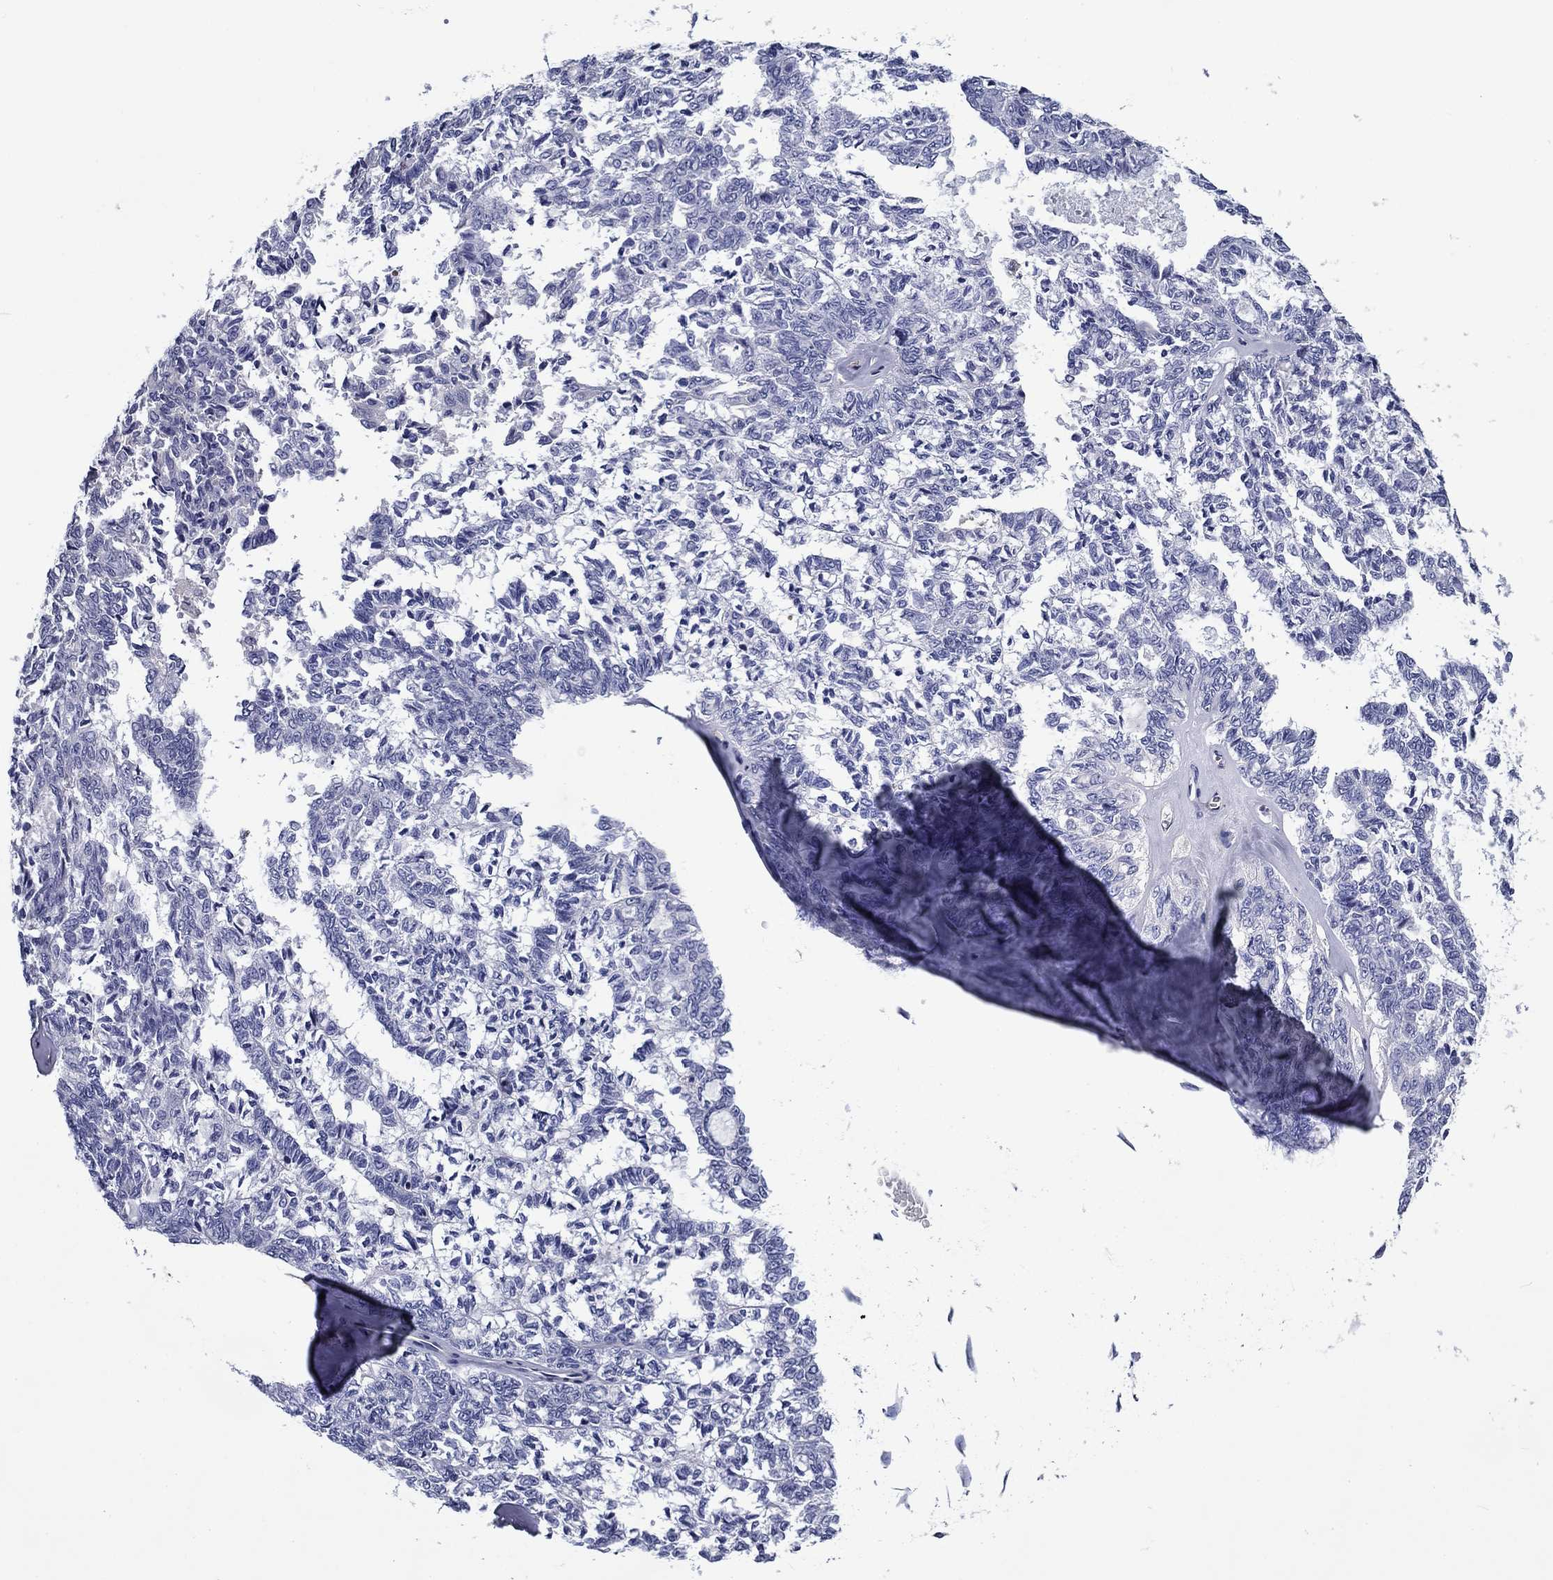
{"staining": {"intensity": "negative", "quantity": "none", "location": "none"}, "tissue": "ovarian cancer", "cell_type": "Tumor cells", "image_type": "cancer", "snomed": [{"axis": "morphology", "description": "Cystadenocarcinoma, serous, NOS"}, {"axis": "topography", "description": "Ovary"}], "caption": "This is an immunohistochemistry micrograph of human ovarian cancer. There is no expression in tumor cells.", "gene": "CNDP1", "patient": {"sex": "female", "age": 71}}